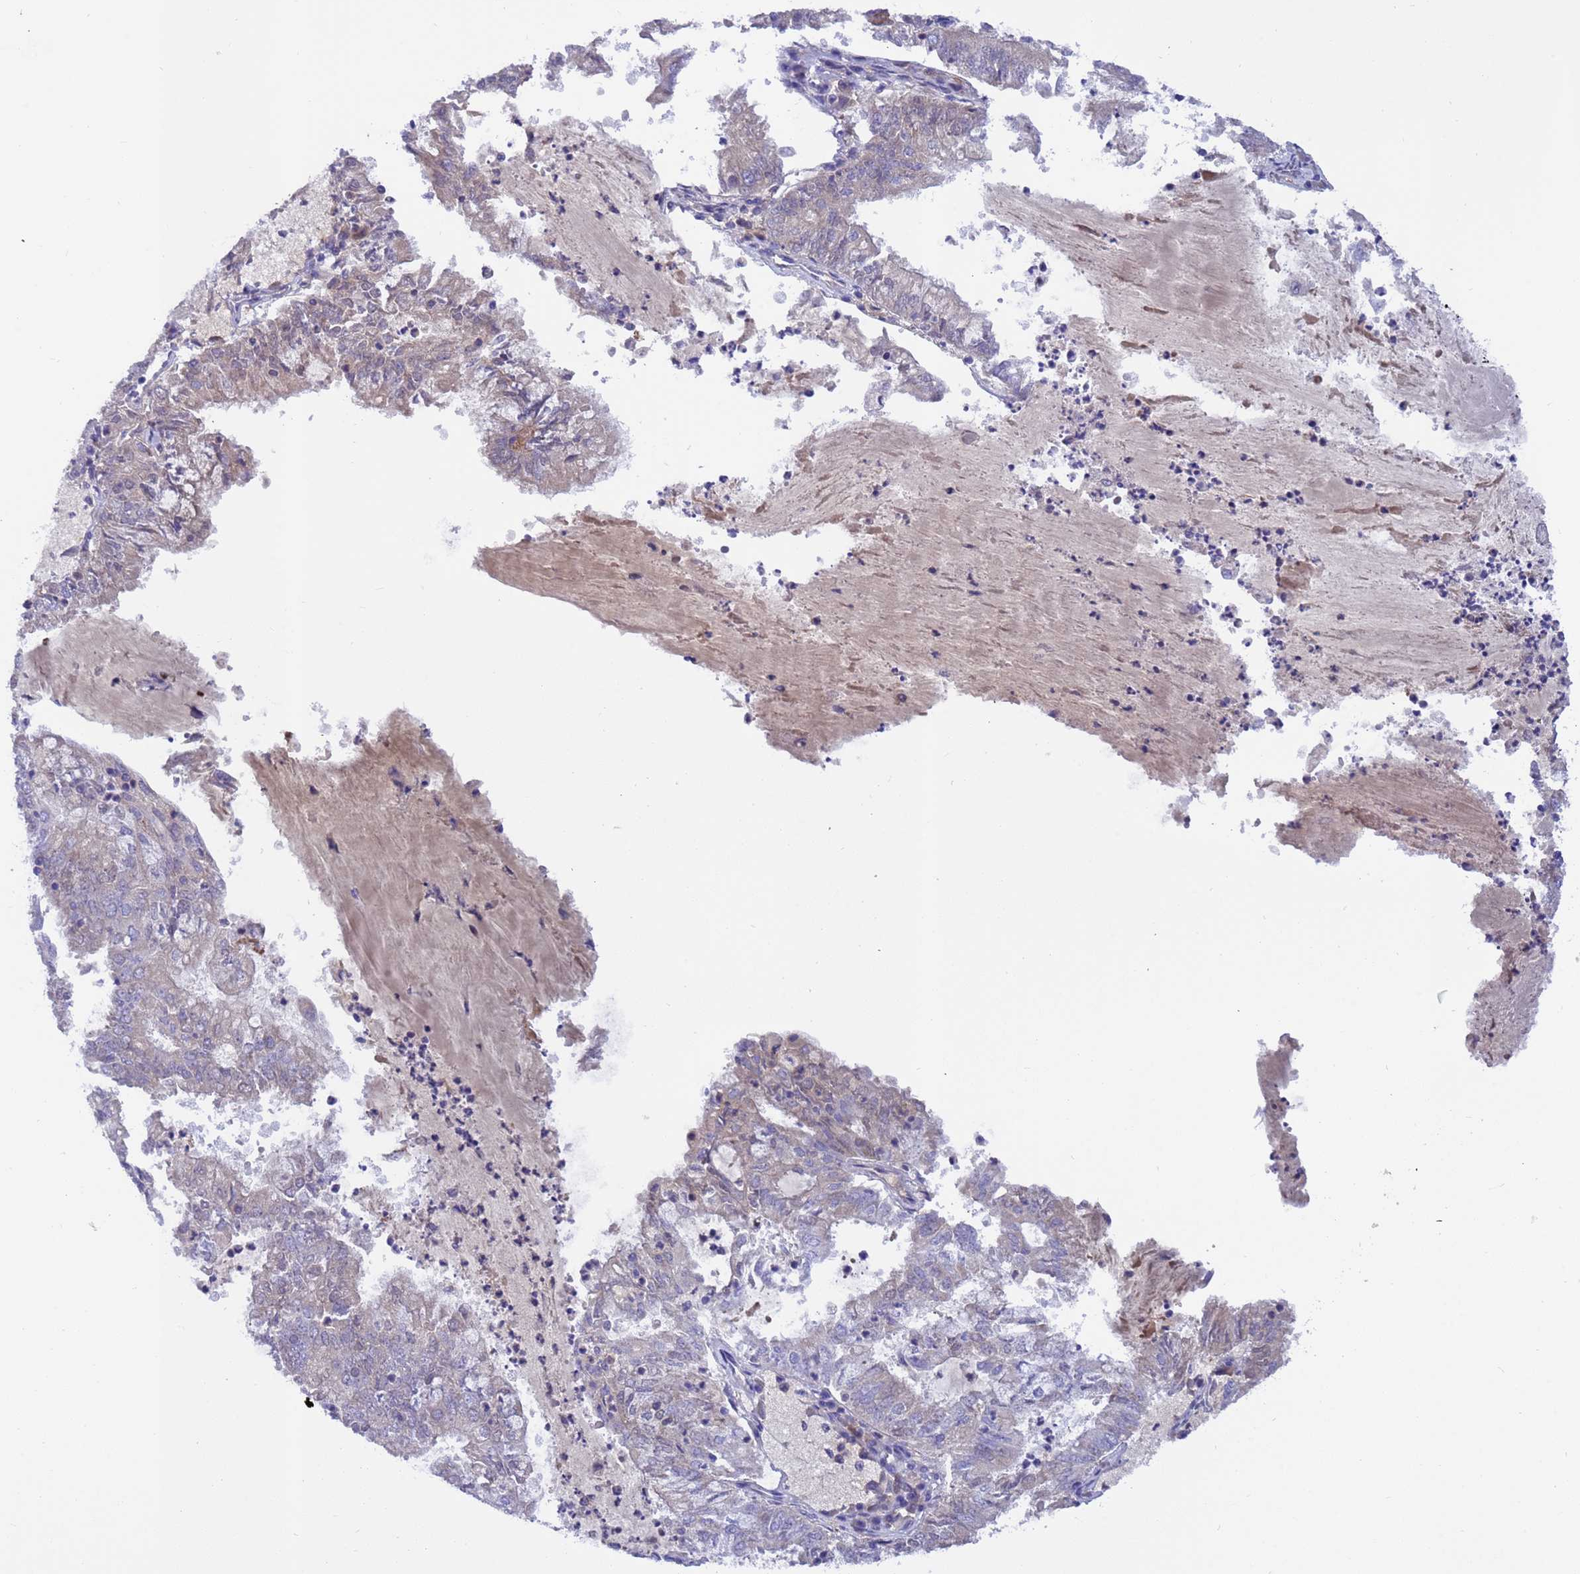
{"staining": {"intensity": "negative", "quantity": "none", "location": "none"}, "tissue": "endometrial cancer", "cell_type": "Tumor cells", "image_type": "cancer", "snomed": [{"axis": "morphology", "description": "Adenocarcinoma, NOS"}, {"axis": "topography", "description": "Endometrium"}], "caption": "Human endometrial cancer stained for a protein using immunohistochemistry (IHC) displays no staining in tumor cells.", "gene": "FOXRED1", "patient": {"sex": "female", "age": 57}}